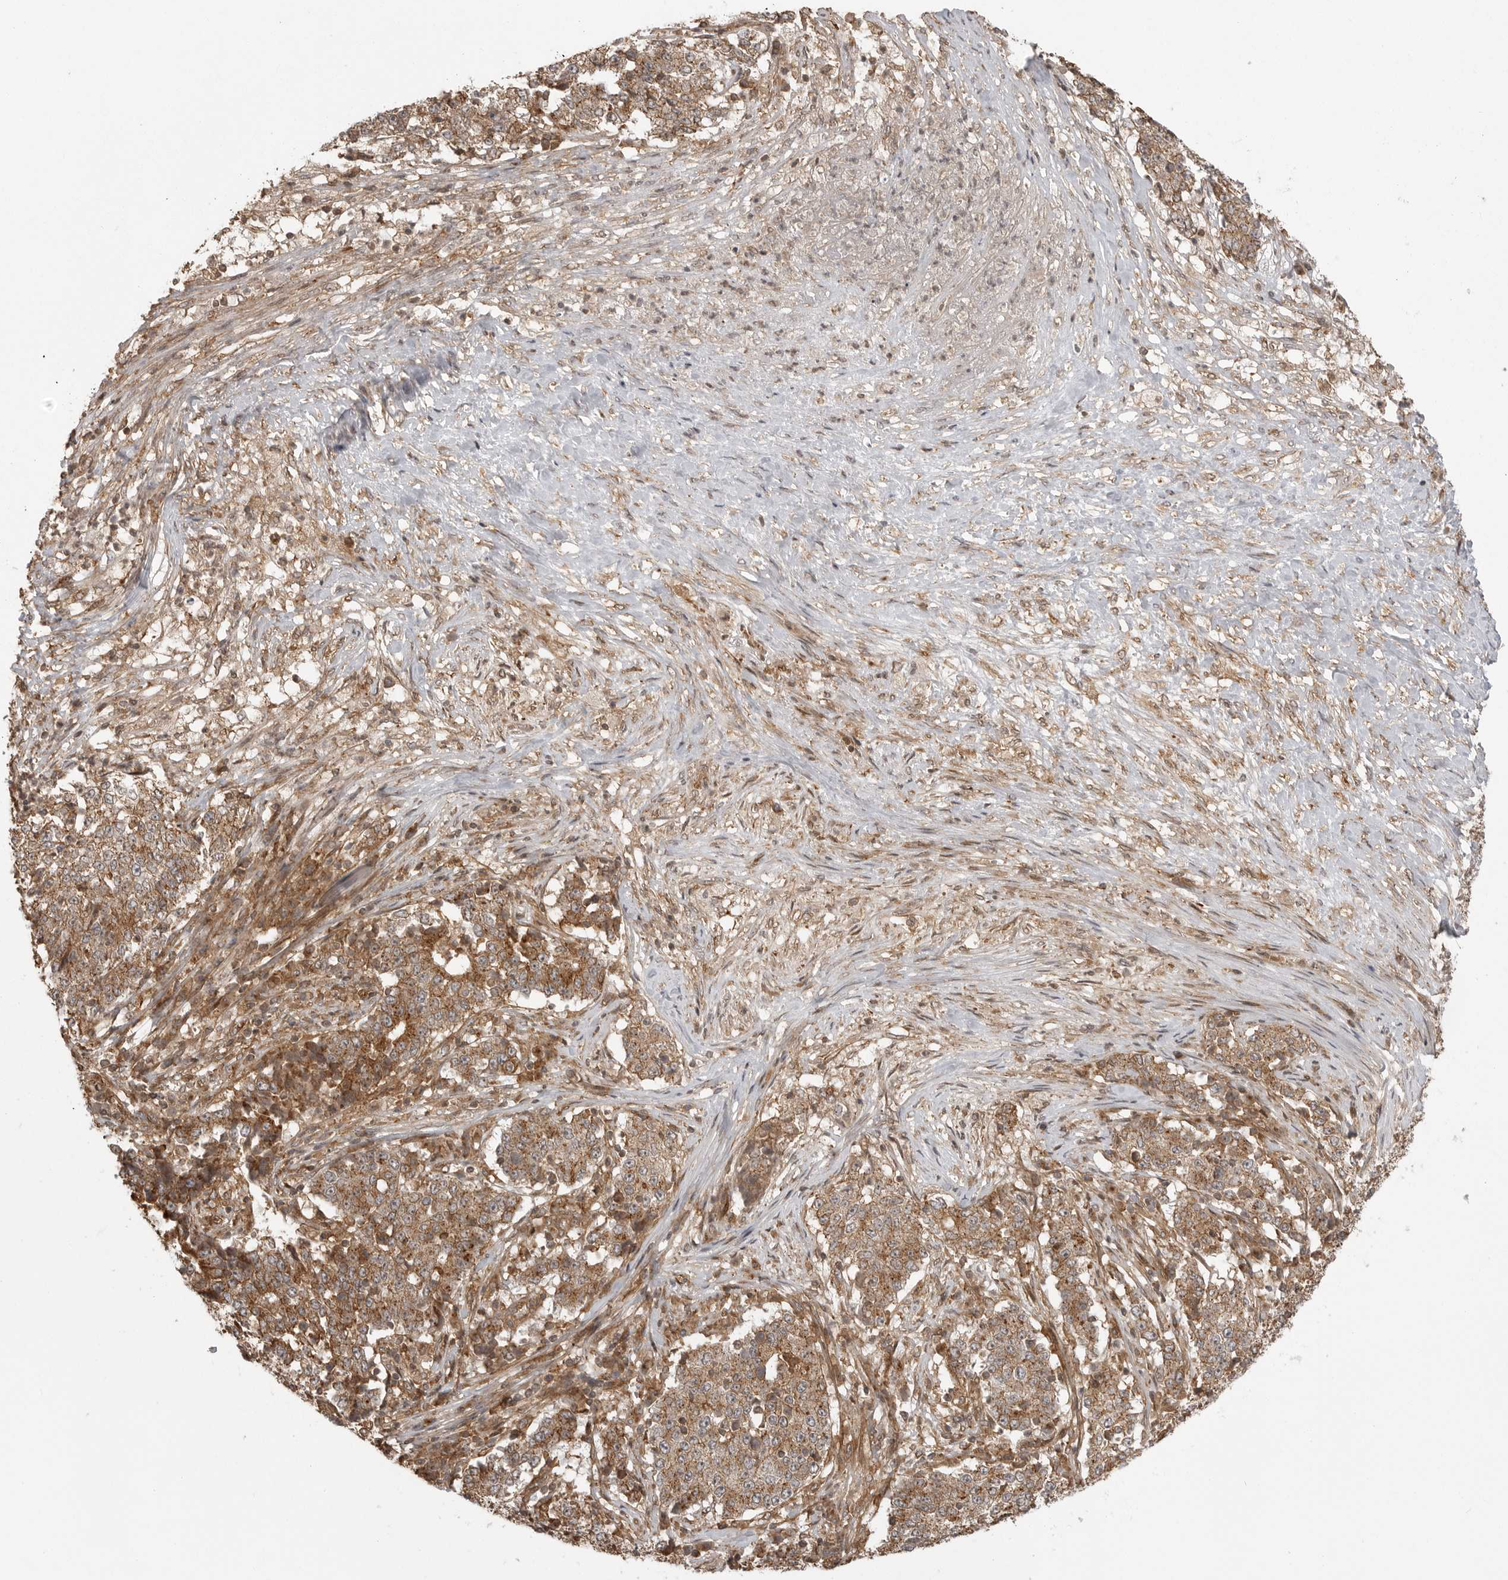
{"staining": {"intensity": "moderate", "quantity": ">75%", "location": "cytoplasmic/membranous"}, "tissue": "stomach cancer", "cell_type": "Tumor cells", "image_type": "cancer", "snomed": [{"axis": "morphology", "description": "Adenocarcinoma, NOS"}, {"axis": "topography", "description": "Stomach"}], "caption": "IHC photomicrograph of neoplastic tissue: human stomach cancer (adenocarcinoma) stained using IHC reveals medium levels of moderate protein expression localized specifically in the cytoplasmic/membranous of tumor cells, appearing as a cytoplasmic/membranous brown color.", "gene": "FAT3", "patient": {"sex": "male", "age": 59}}